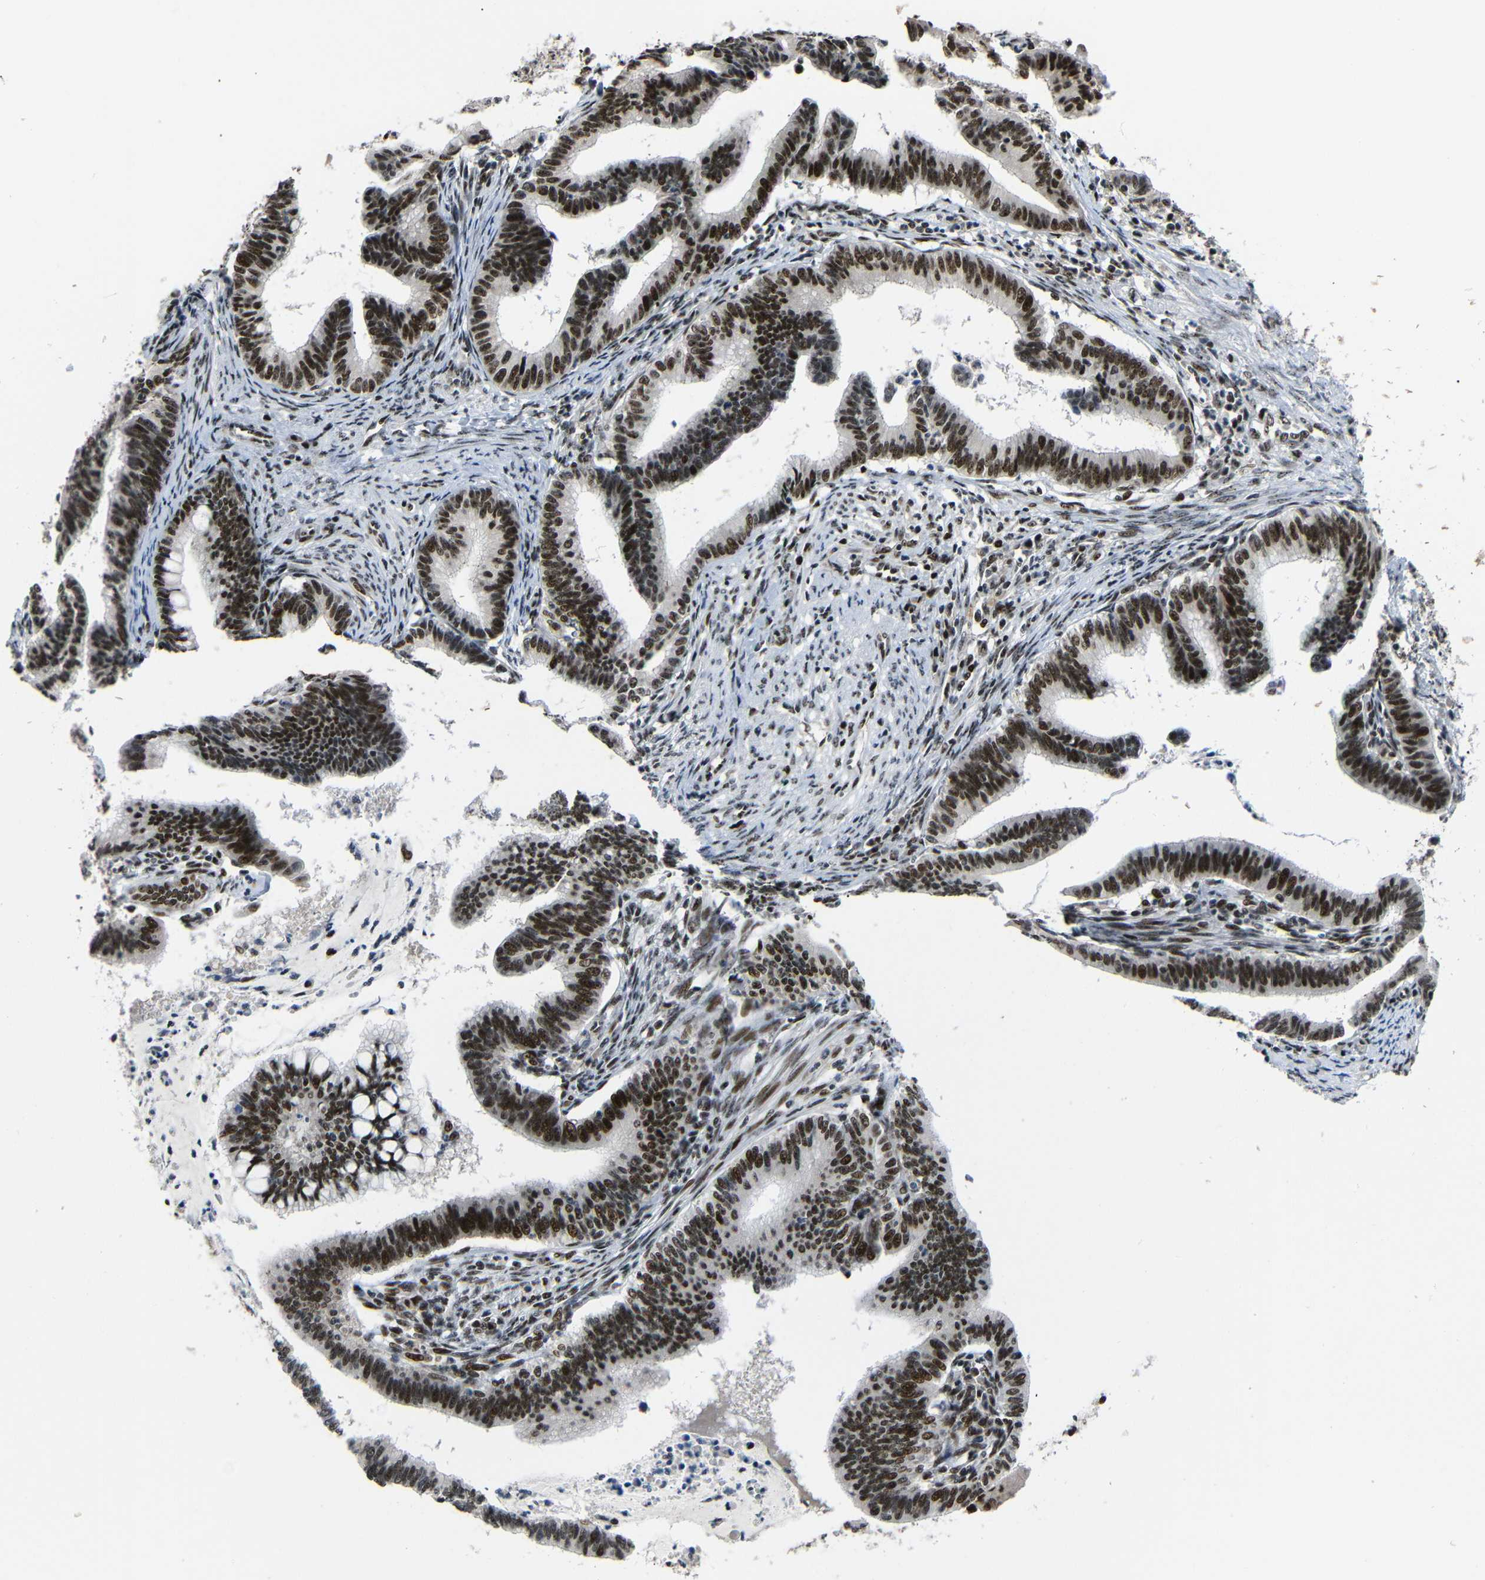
{"staining": {"intensity": "strong", "quantity": ">75%", "location": "nuclear"}, "tissue": "cervical cancer", "cell_type": "Tumor cells", "image_type": "cancer", "snomed": [{"axis": "morphology", "description": "Adenocarcinoma, NOS"}, {"axis": "topography", "description": "Cervix"}], "caption": "The micrograph shows immunohistochemical staining of adenocarcinoma (cervical). There is strong nuclear positivity is appreciated in about >75% of tumor cells.", "gene": "SETDB2", "patient": {"sex": "female", "age": 36}}